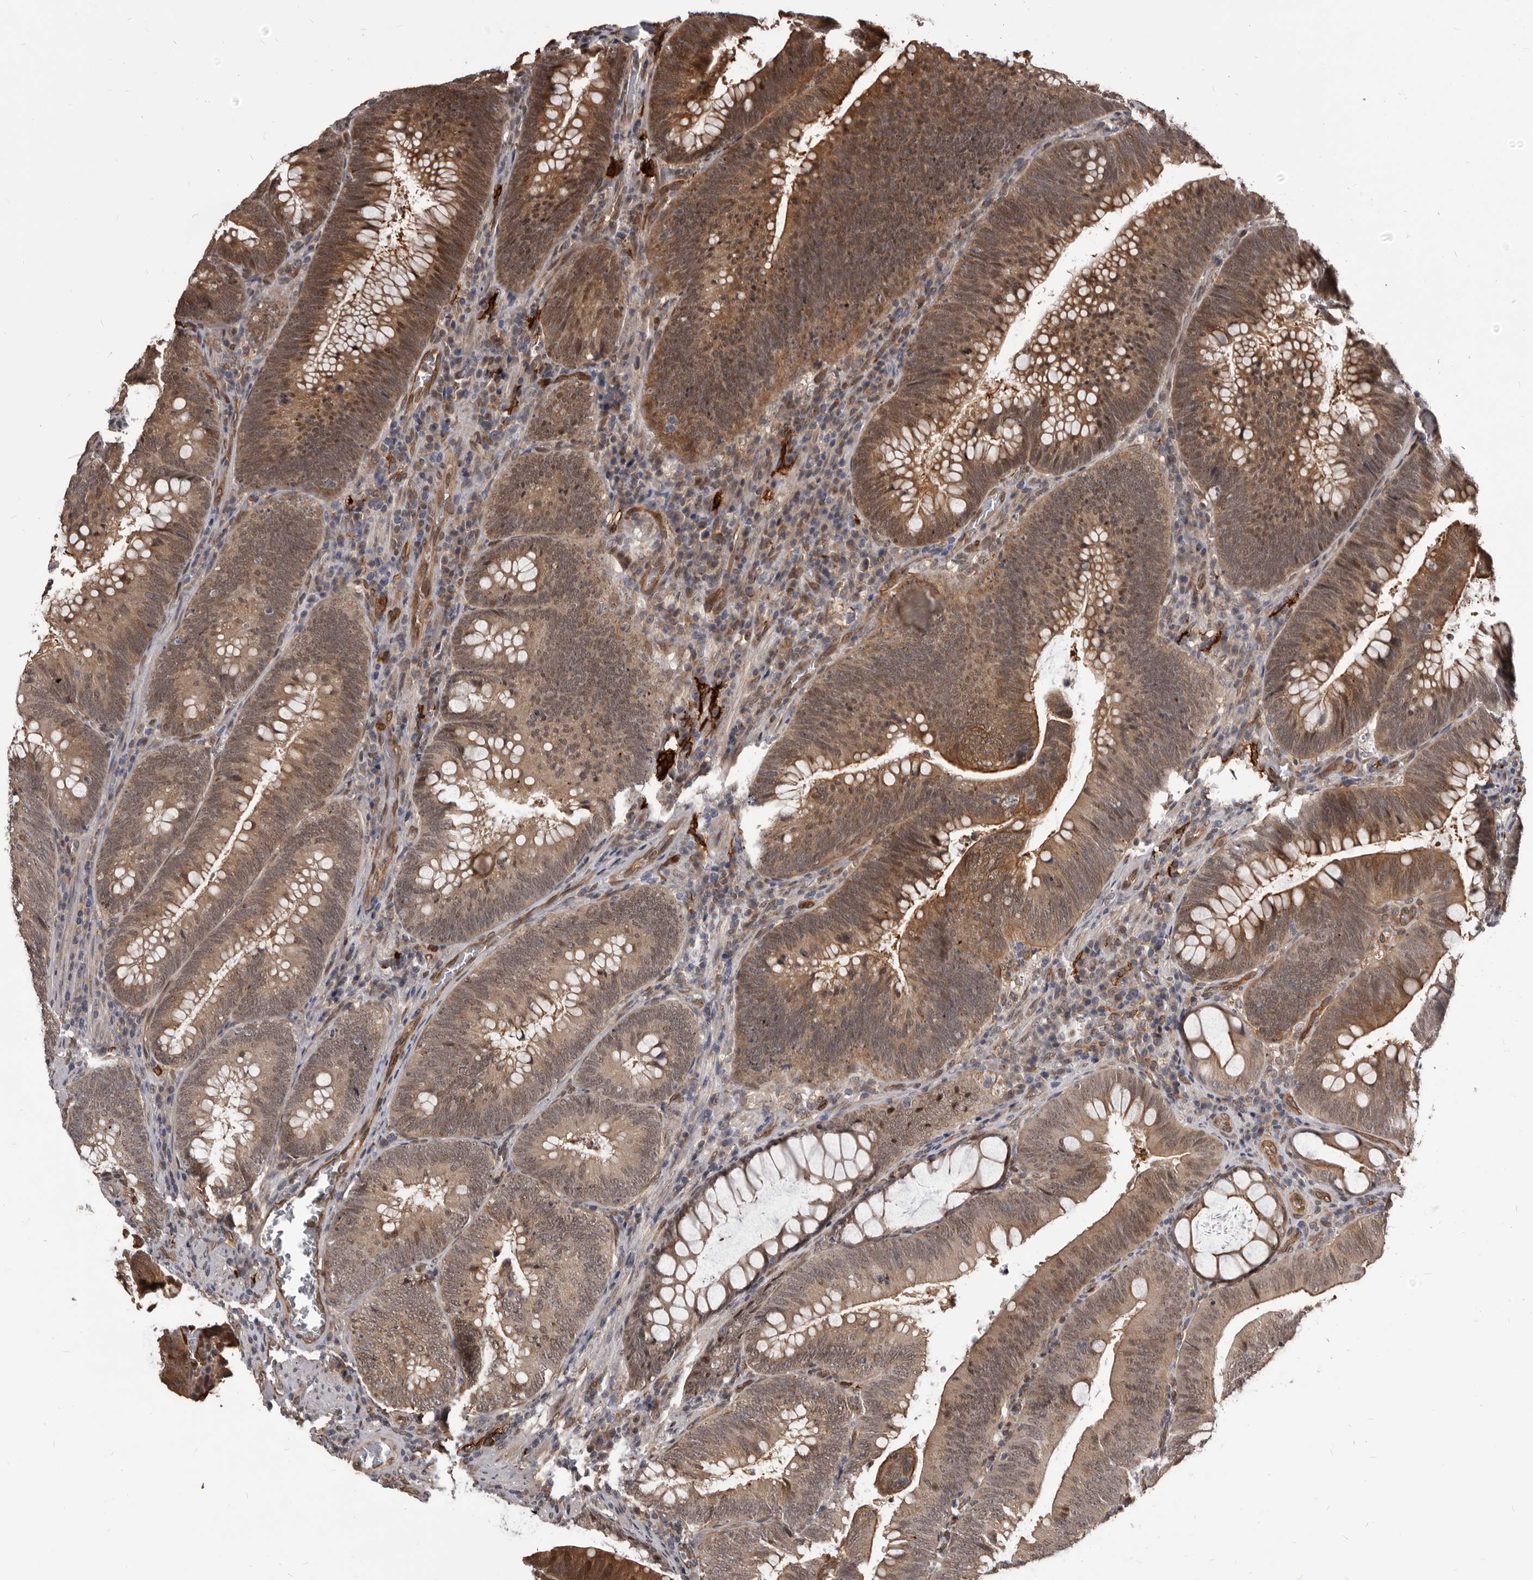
{"staining": {"intensity": "moderate", "quantity": ">75%", "location": "cytoplasmic/membranous,nuclear"}, "tissue": "colorectal cancer", "cell_type": "Tumor cells", "image_type": "cancer", "snomed": [{"axis": "morphology", "description": "Normal tissue, NOS"}, {"axis": "topography", "description": "Colon"}], "caption": "High-power microscopy captured an immunohistochemistry image of colorectal cancer, revealing moderate cytoplasmic/membranous and nuclear expression in about >75% of tumor cells. (IHC, brightfield microscopy, high magnification).", "gene": "ADAMTS20", "patient": {"sex": "female", "age": 82}}